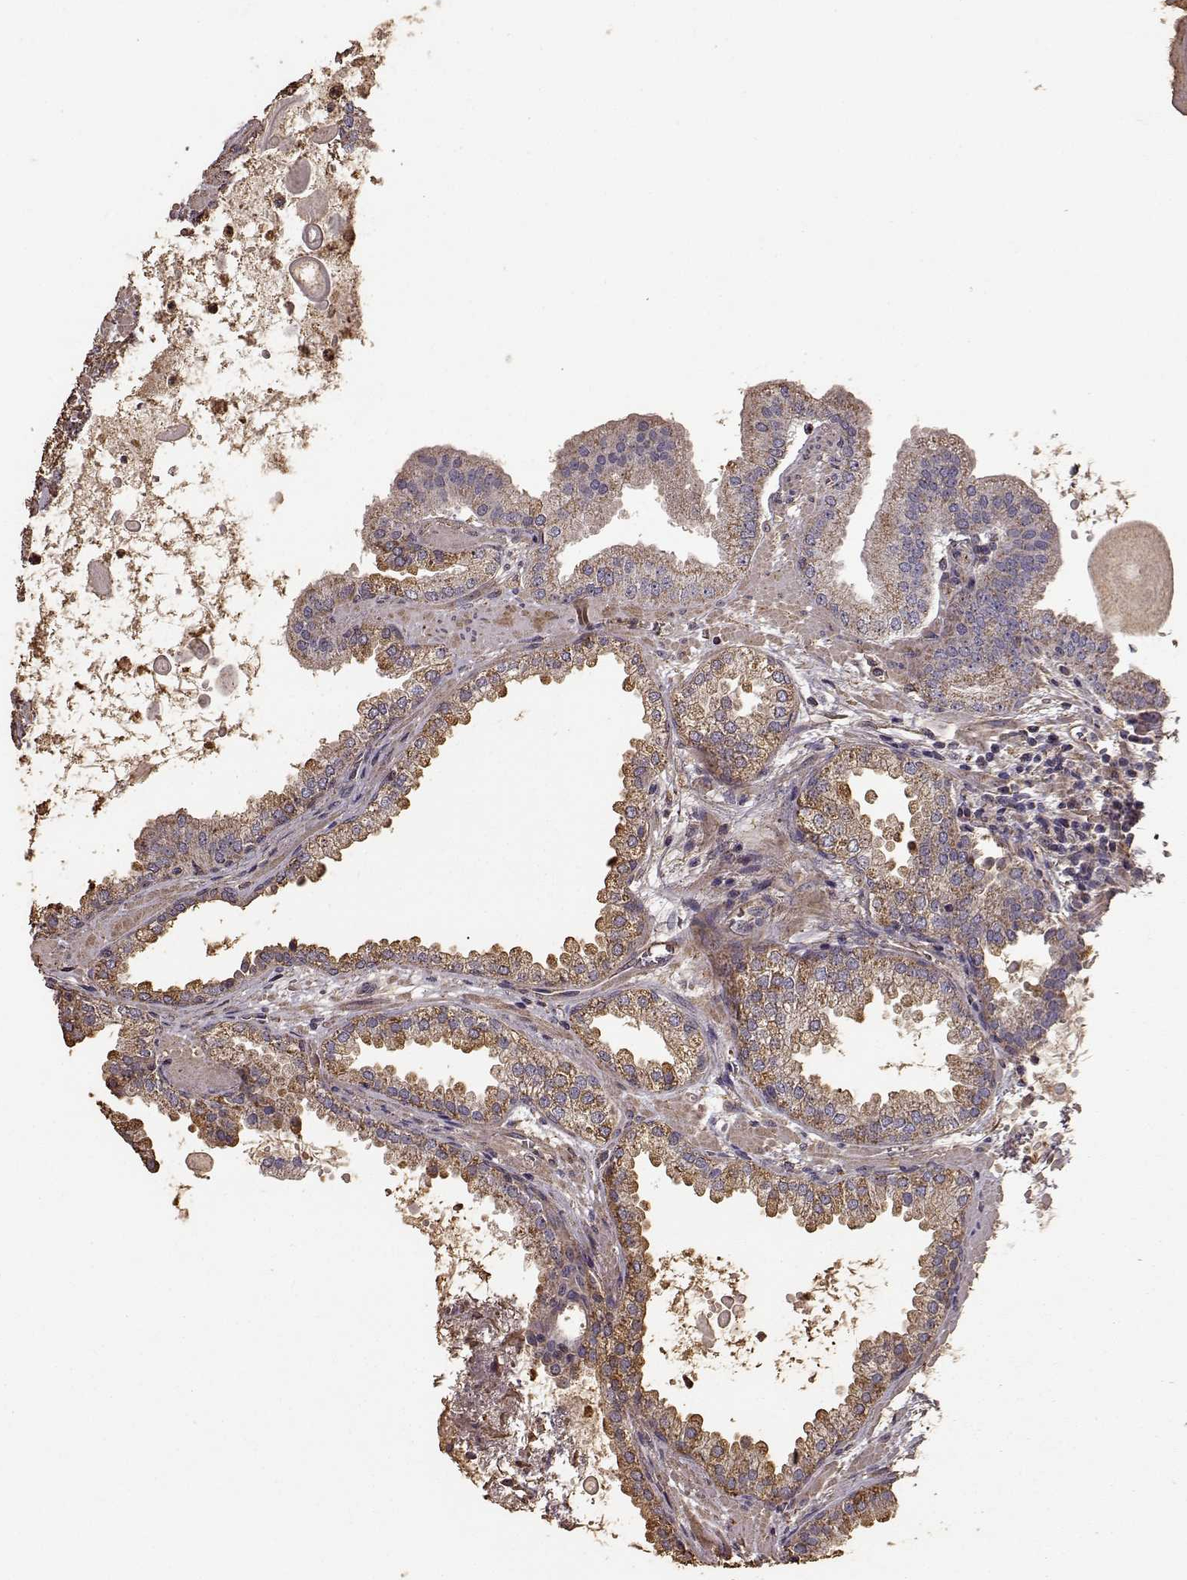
{"staining": {"intensity": "moderate", "quantity": ">75%", "location": "cytoplasmic/membranous,nuclear"}, "tissue": "prostate cancer", "cell_type": "Tumor cells", "image_type": "cancer", "snomed": [{"axis": "morphology", "description": "Normal tissue, NOS"}, {"axis": "morphology", "description": "Adenocarcinoma, High grade"}, {"axis": "topography", "description": "Prostate"}], "caption": "Human prostate cancer (high-grade adenocarcinoma) stained with a brown dye demonstrates moderate cytoplasmic/membranous and nuclear positive positivity in approximately >75% of tumor cells.", "gene": "PTGES2", "patient": {"sex": "male", "age": 83}}